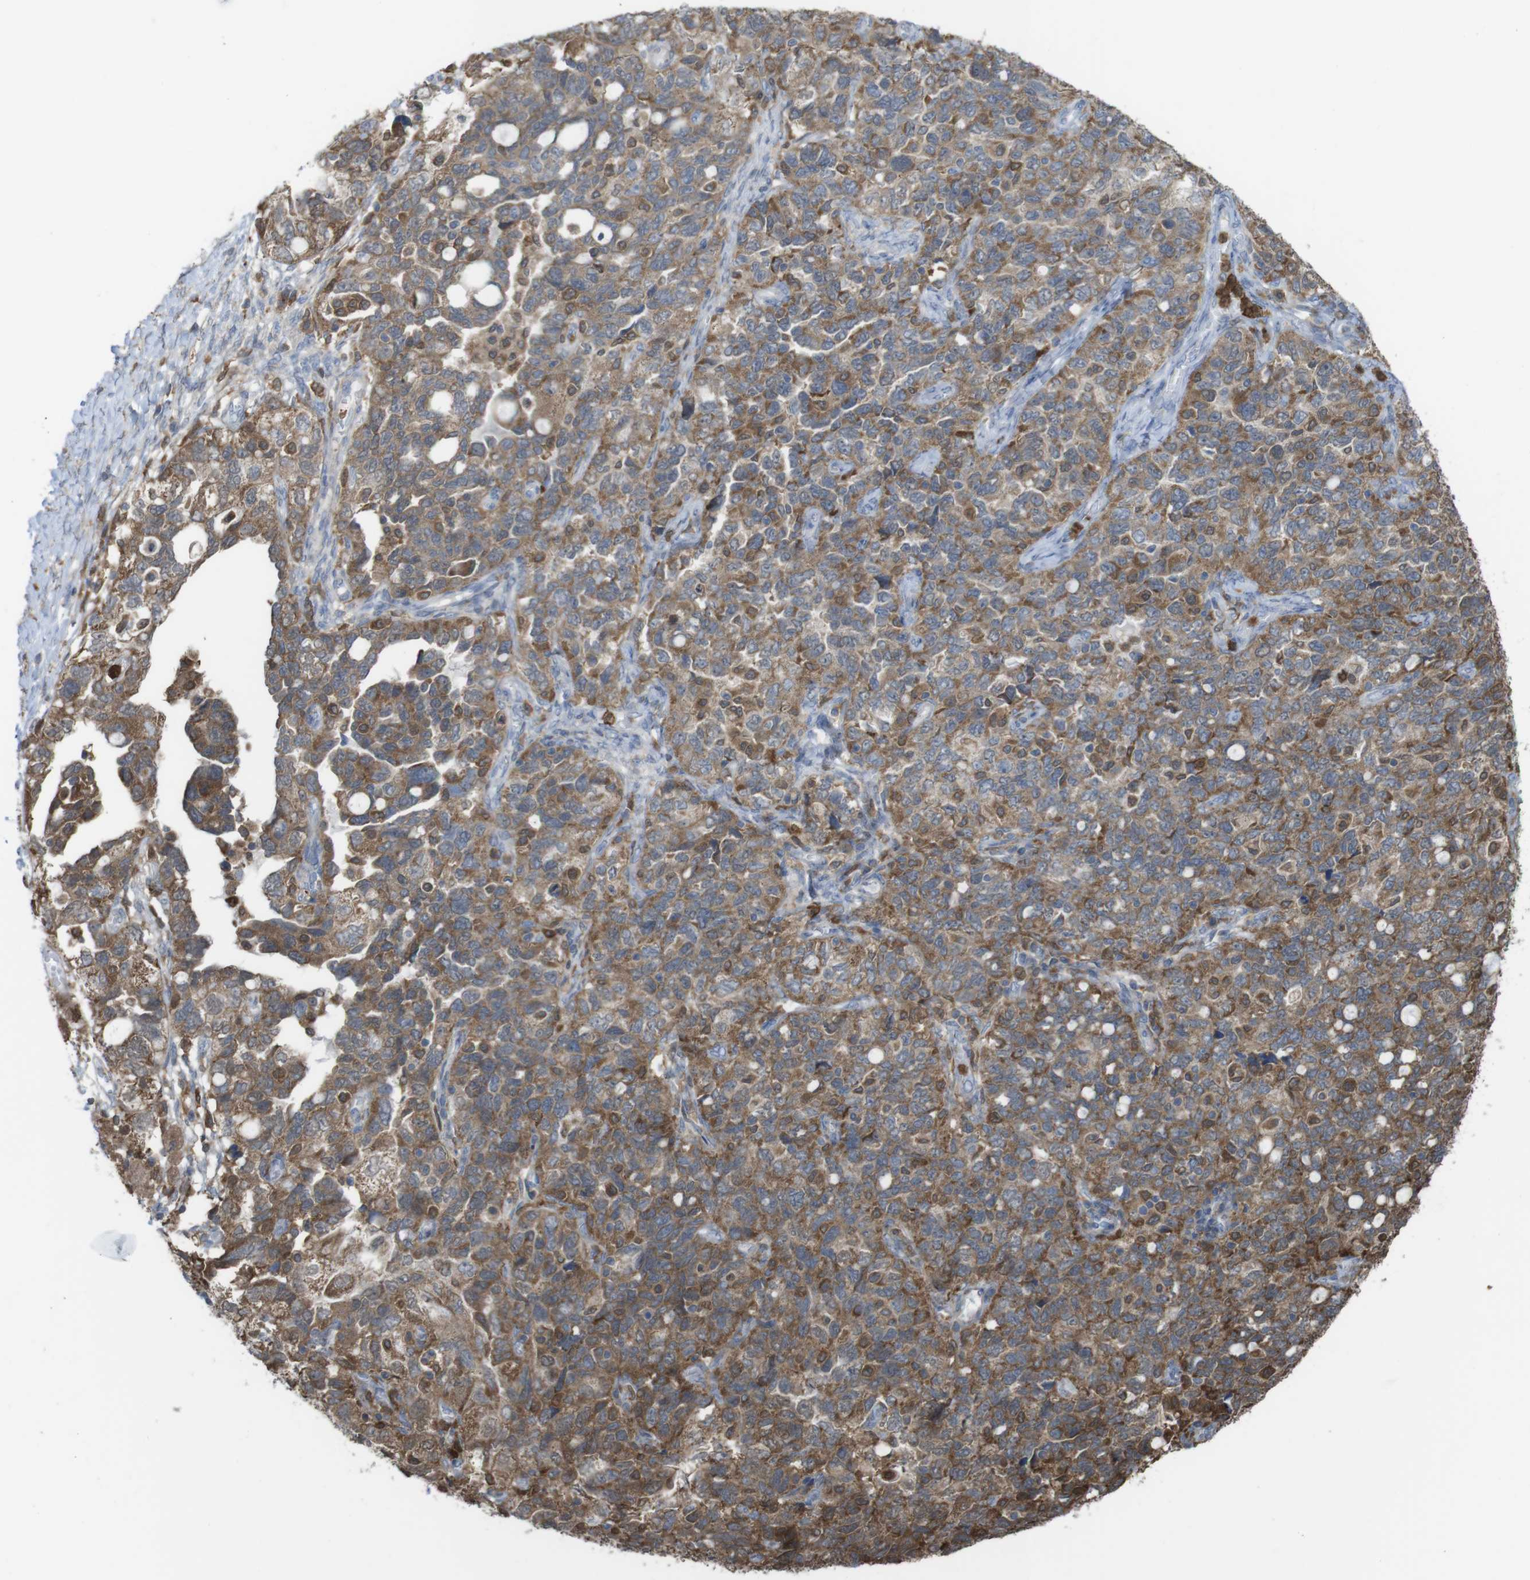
{"staining": {"intensity": "moderate", "quantity": ">75%", "location": "cytoplasmic/membranous"}, "tissue": "ovarian cancer", "cell_type": "Tumor cells", "image_type": "cancer", "snomed": [{"axis": "morphology", "description": "Carcinoma, NOS"}, {"axis": "morphology", "description": "Cystadenocarcinoma, serous, NOS"}, {"axis": "topography", "description": "Ovary"}], "caption": "Ovarian cancer (serous cystadenocarcinoma) stained with a brown dye displays moderate cytoplasmic/membranous positive expression in about >75% of tumor cells.", "gene": "PRKCD", "patient": {"sex": "female", "age": 69}}